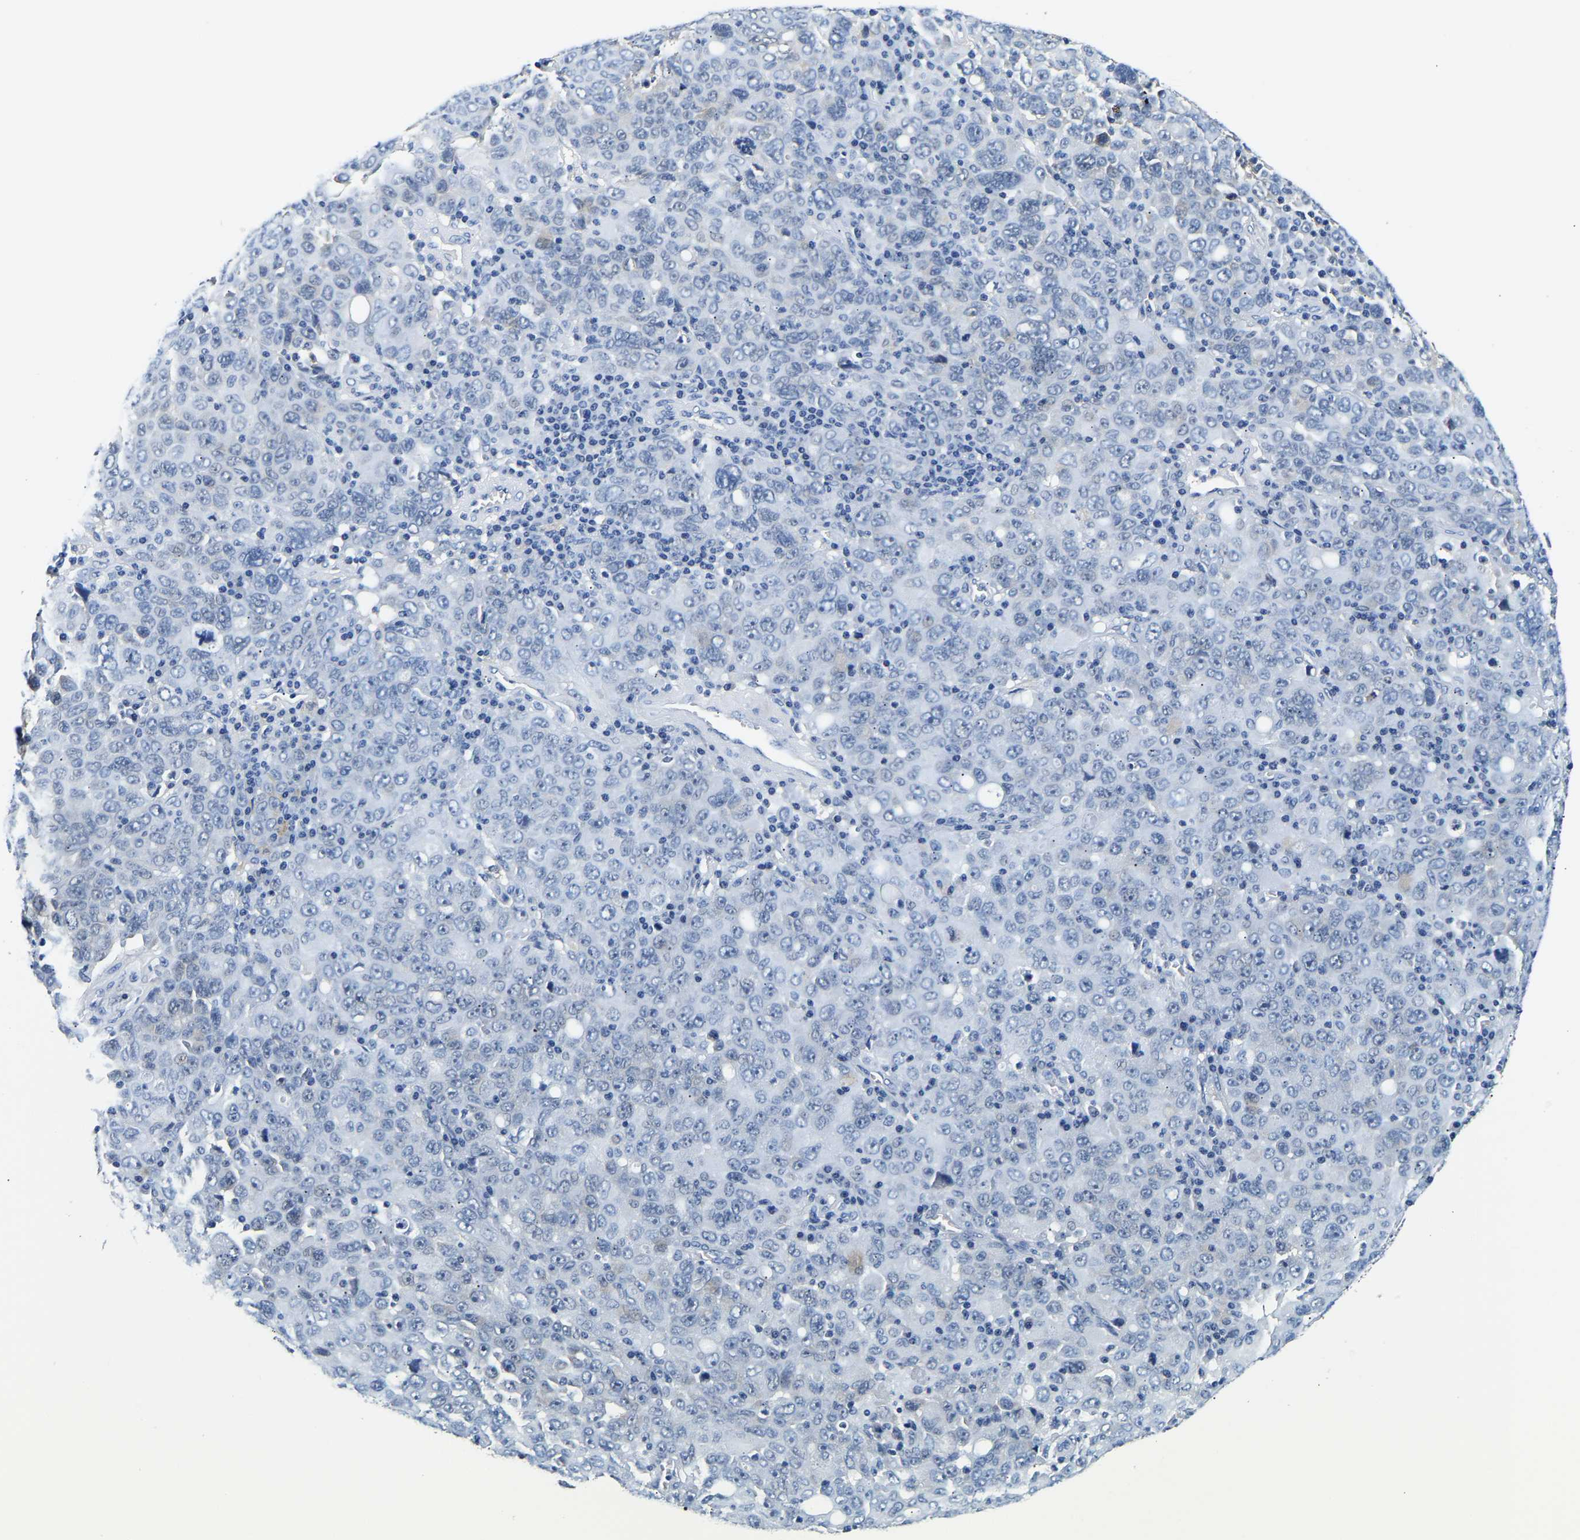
{"staining": {"intensity": "negative", "quantity": "none", "location": "none"}, "tissue": "ovarian cancer", "cell_type": "Tumor cells", "image_type": "cancer", "snomed": [{"axis": "morphology", "description": "Carcinoma, endometroid"}, {"axis": "topography", "description": "Ovary"}], "caption": "Tumor cells show no significant staining in ovarian endometroid carcinoma.", "gene": "UCHL3", "patient": {"sex": "female", "age": 62}}